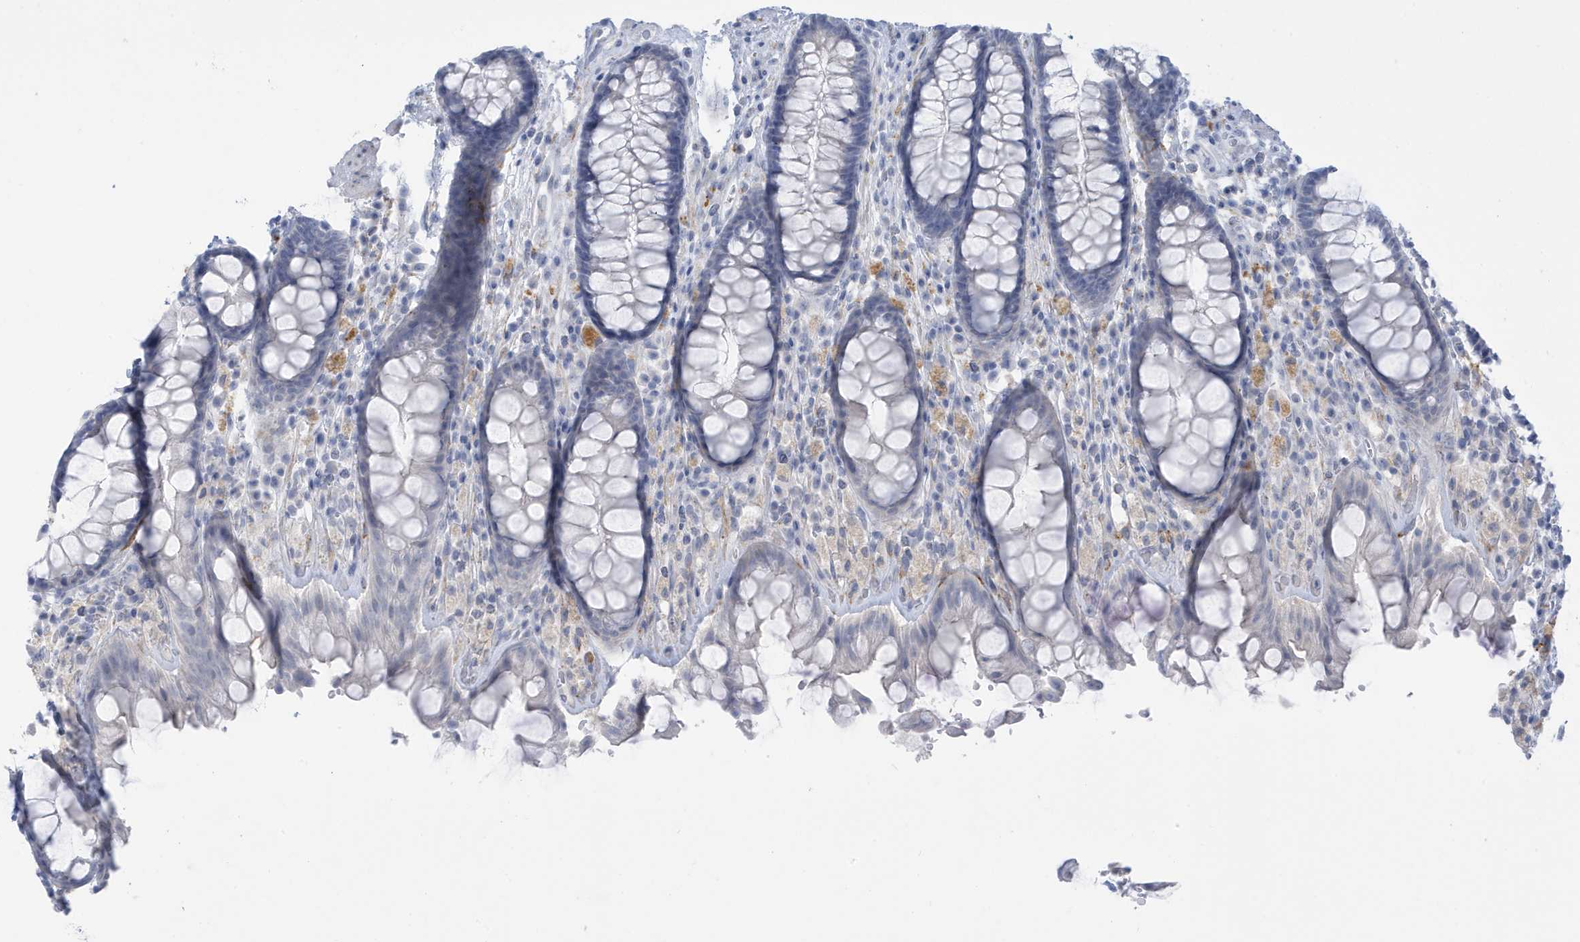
{"staining": {"intensity": "negative", "quantity": "none", "location": "none"}, "tissue": "rectum", "cell_type": "Glandular cells", "image_type": "normal", "snomed": [{"axis": "morphology", "description": "Normal tissue, NOS"}, {"axis": "topography", "description": "Rectum"}], "caption": "Protein analysis of normal rectum shows no significant staining in glandular cells. (Stains: DAB immunohistochemistry (IHC) with hematoxylin counter stain, Microscopy: brightfield microscopy at high magnification).", "gene": "PERM1", "patient": {"sex": "male", "age": 64}}